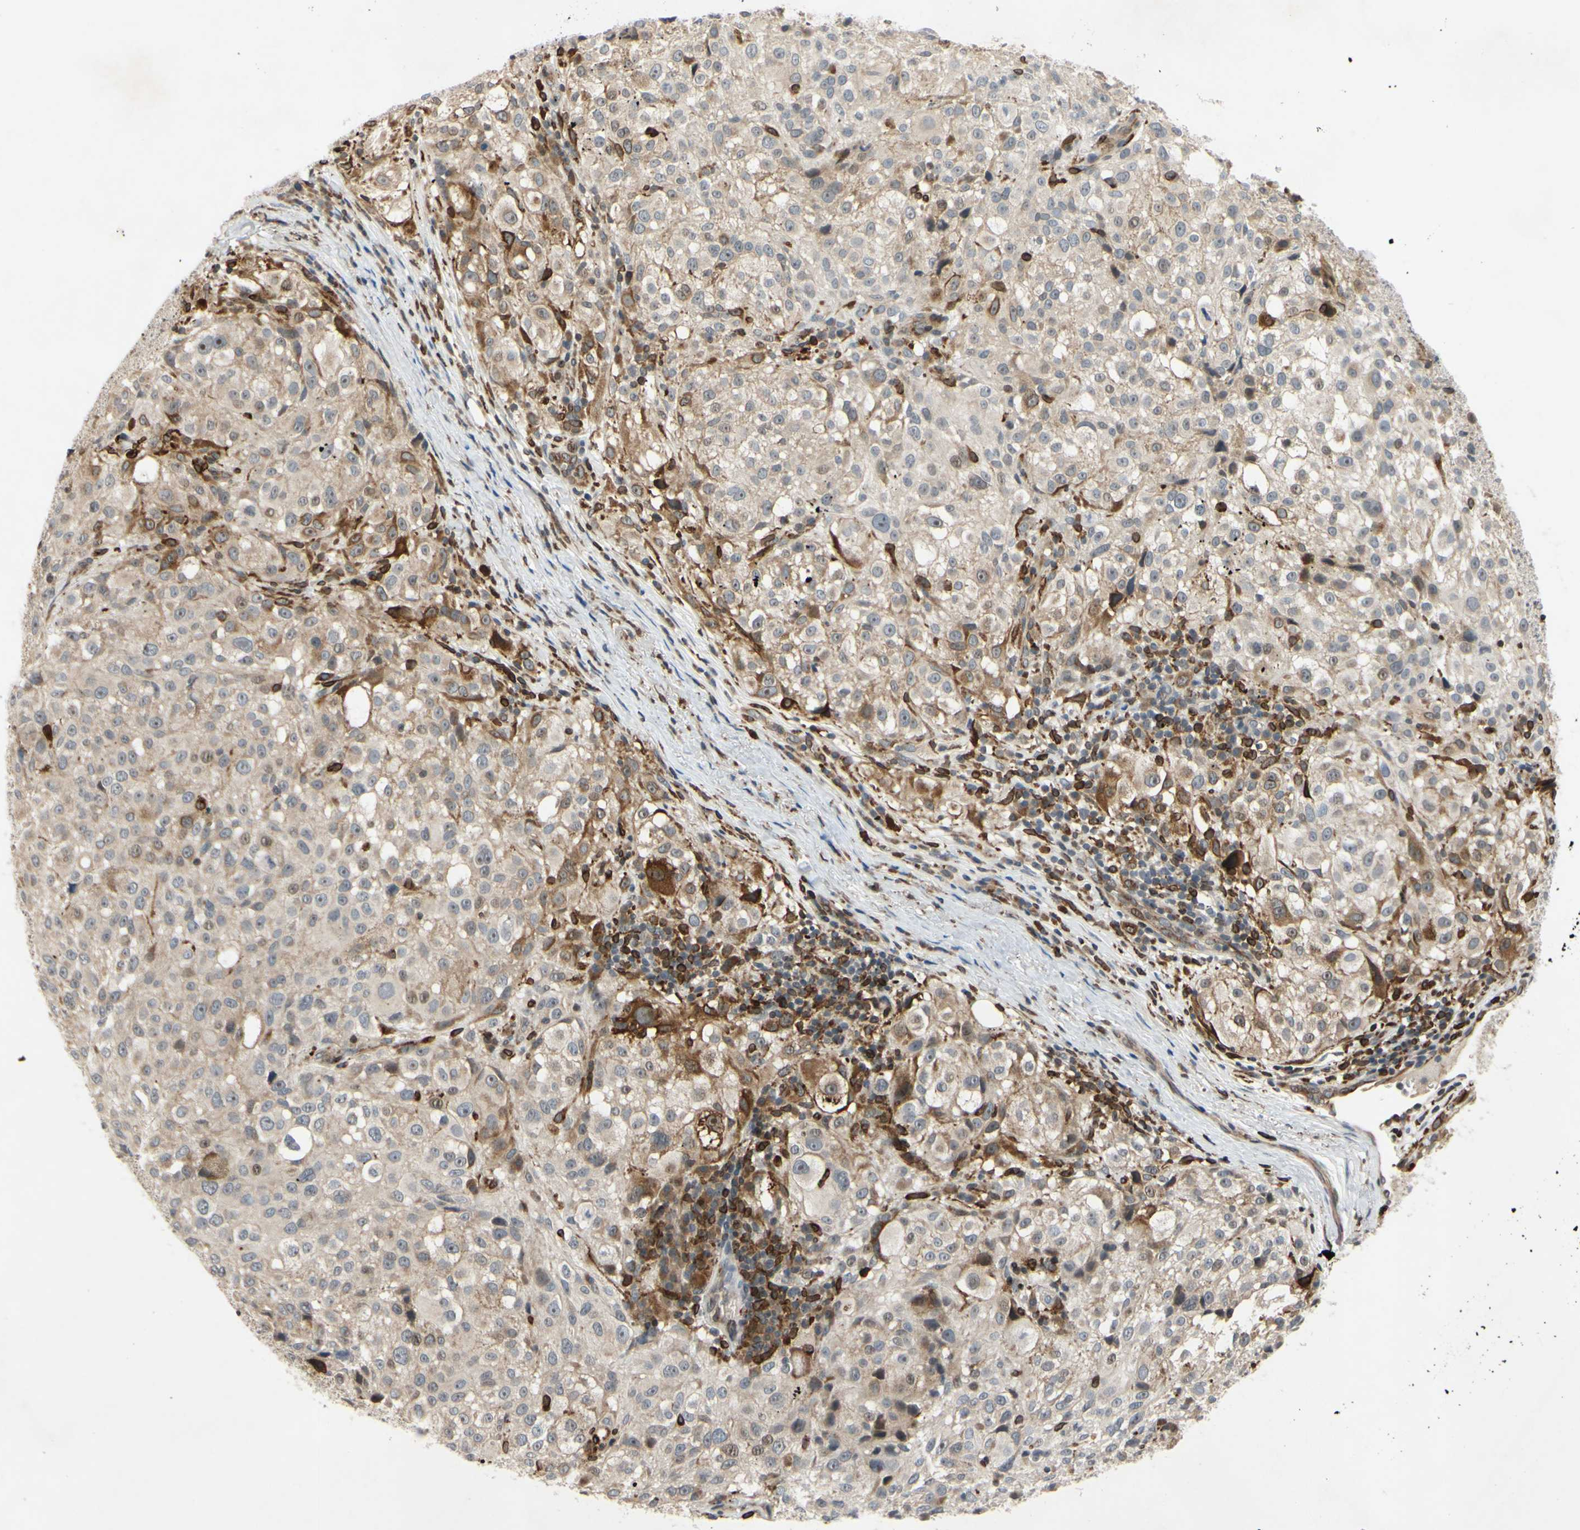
{"staining": {"intensity": "moderate", "quantity": "<25%", "location": "cytoplasmic/membranous"}, "tissue": "melanoma", "cell_type": "Tumor cells", "image_type": "cancer", "snomed": [{"axis": "morphology", "description": "Necrosis, NOS"}, {"axis": "morphology", "description": "Malignant melanoma, NOS"}, {"axis": "topography", "description": "Skin"}], "caption": "Malignant melanoma stained for a protein (brown) exhibits moderate cytoplasmic/membranous positive positivity in approximately <25% of tumor cells.", "gene": "PLXNA2", "patient": {"sex": "female", "age": 87}}